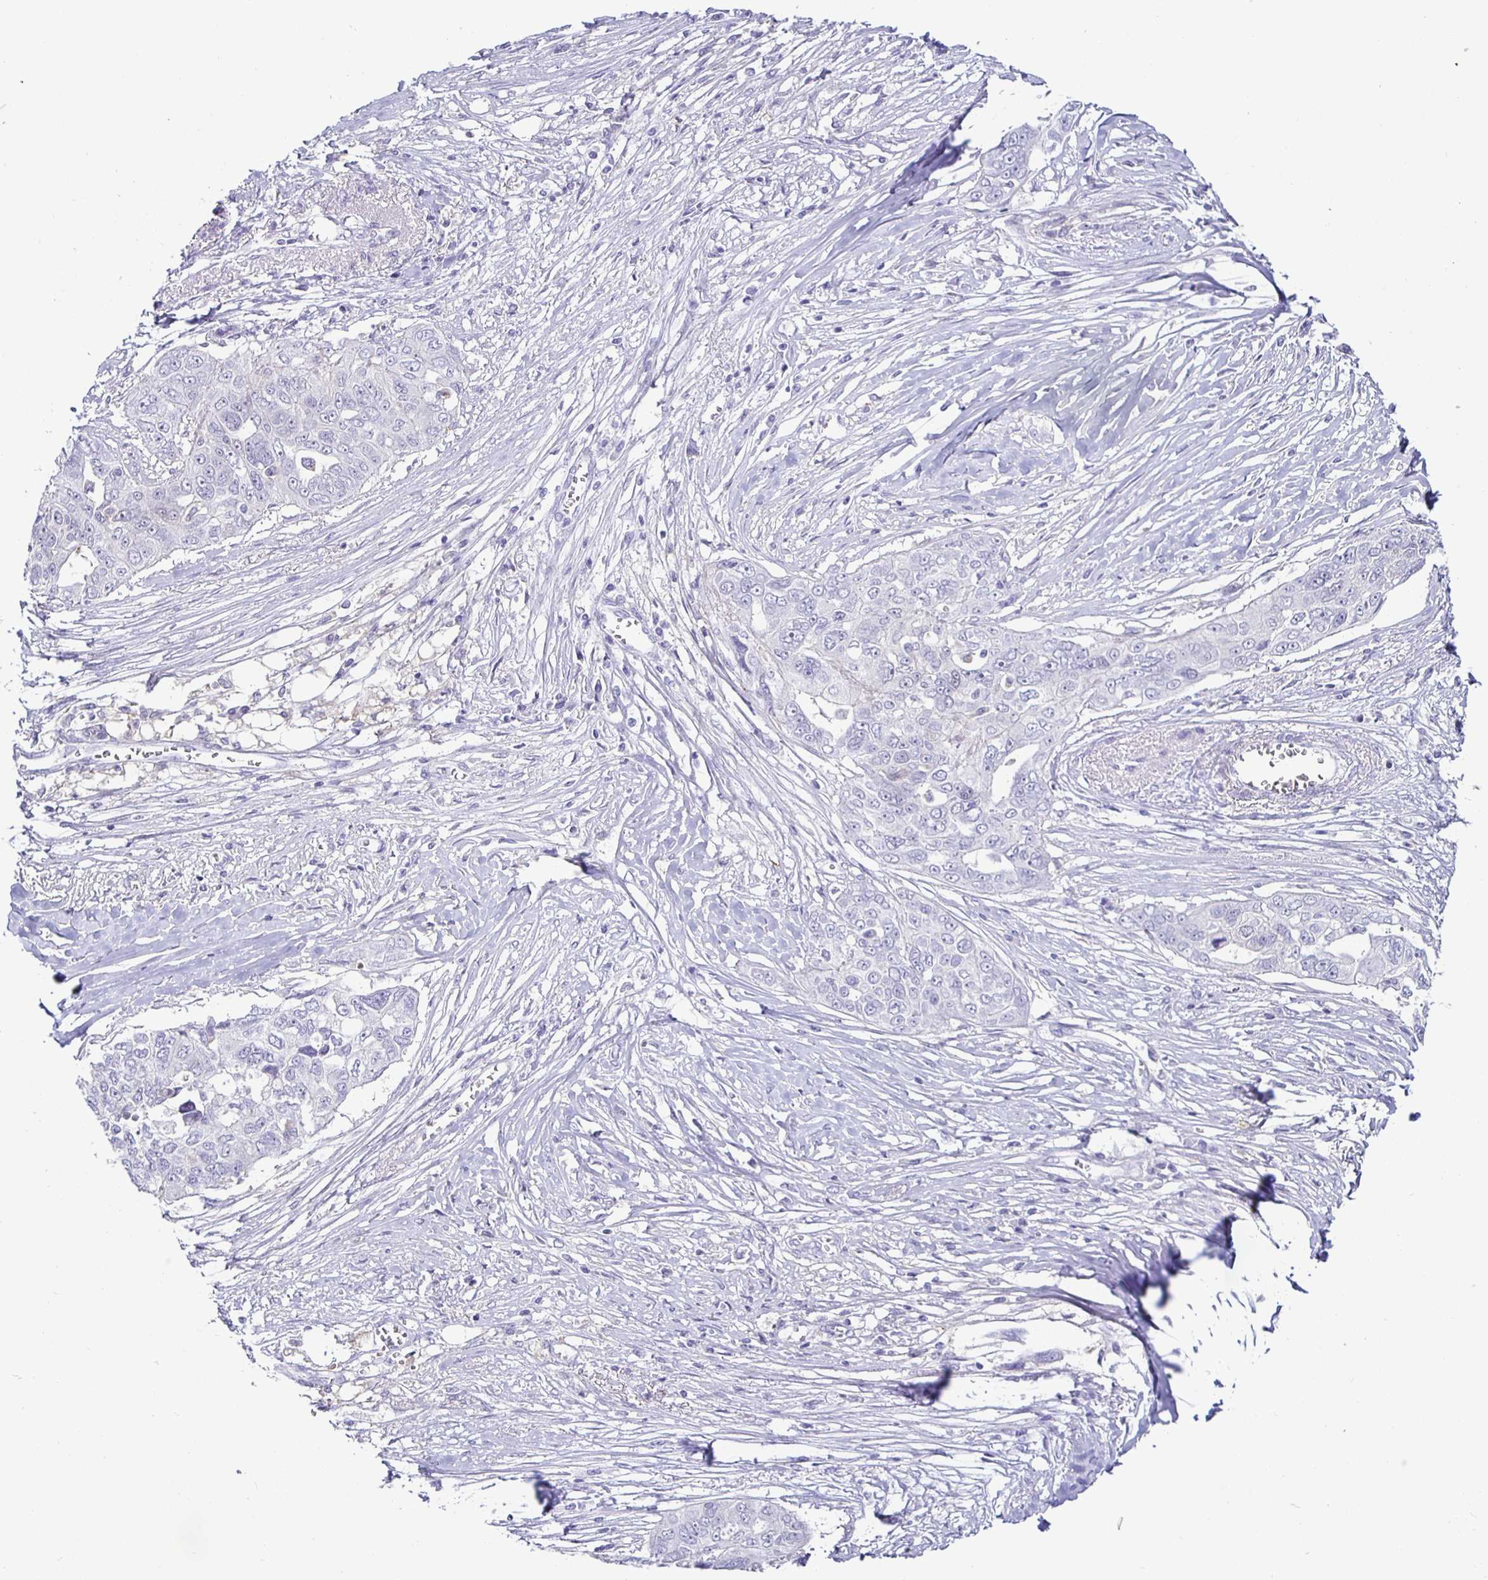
{"staining": {"intensity": "negative", "quantity": "none", "location": "none"}, "tissue": "ovarian cancer", "cell_type": "Tumor cells", "image_type": "cancer", "snomed": [{"axis": "morphology", "description": "Carcinoma, endometroid"}, {"axis": "topography", "description": "Ovary"}], "caption": "The histopathology image displays no staining of tumor cells in ovarian cancer. (Brightfield microscopy of DAB IHC at high magnification).", "gene": "SIRPA", "patient": {"sex": "female", "age": 70}}